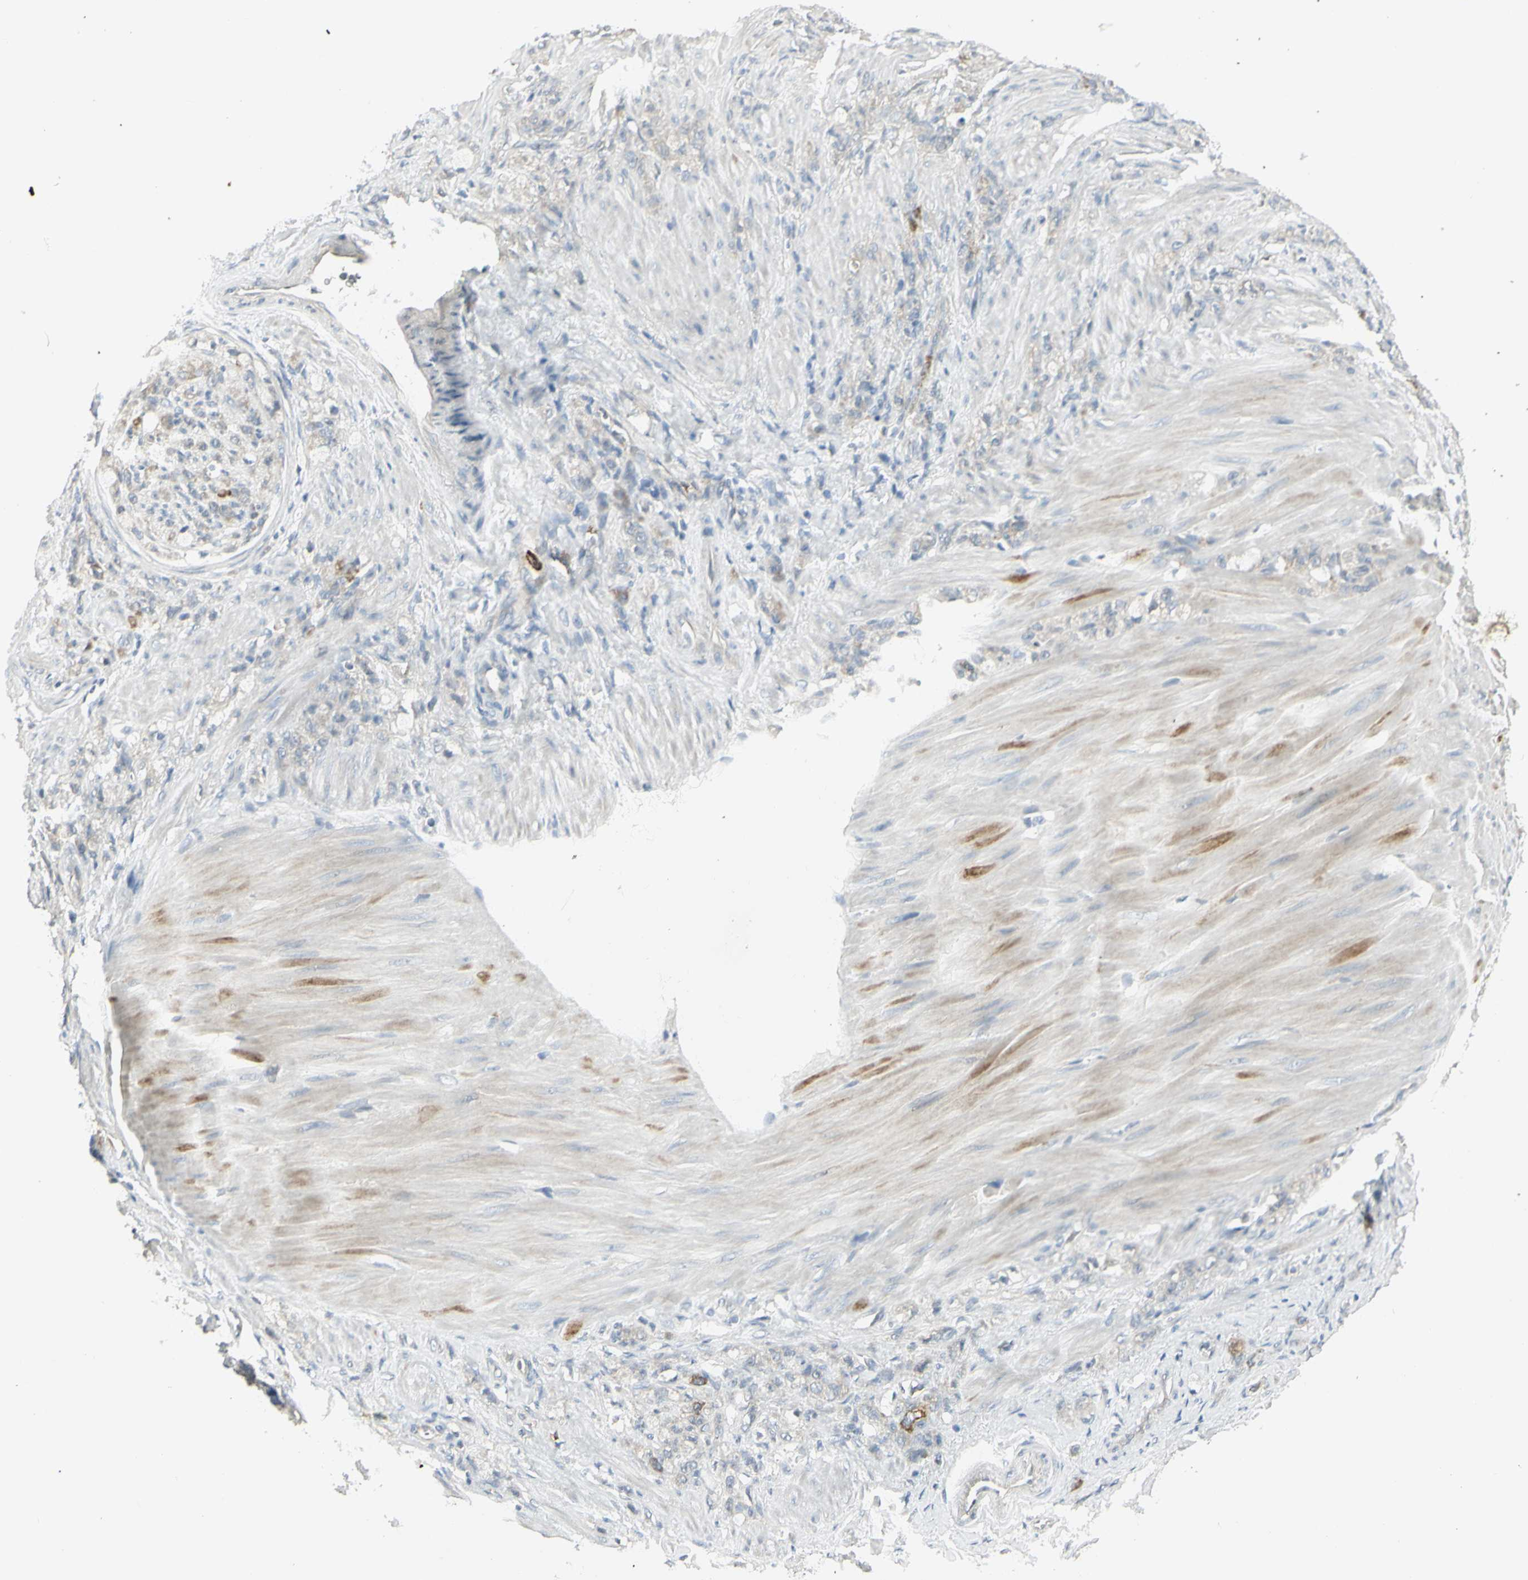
{"staining": {"intensity": "moderate", "quantity": "<25%", "location": "cytoplasmic/membranous"}, "tissue": "stomach cancer", "cell_type": "Tumor cells", "image_type": "cancer", "snomed": [{"axis": "morphology", "description": "Adenocarcinoma, NOS"}, {"axis": "topography", "description": "Stomach"}], "caption": "Protein analysis of stomach cancer tissue demonstrates moderate cytoplasmic/membranous expression in approximately <25% of tumor cells.", "gene": "CCNB2", "patient": {"sex": "male", "age": 82}}